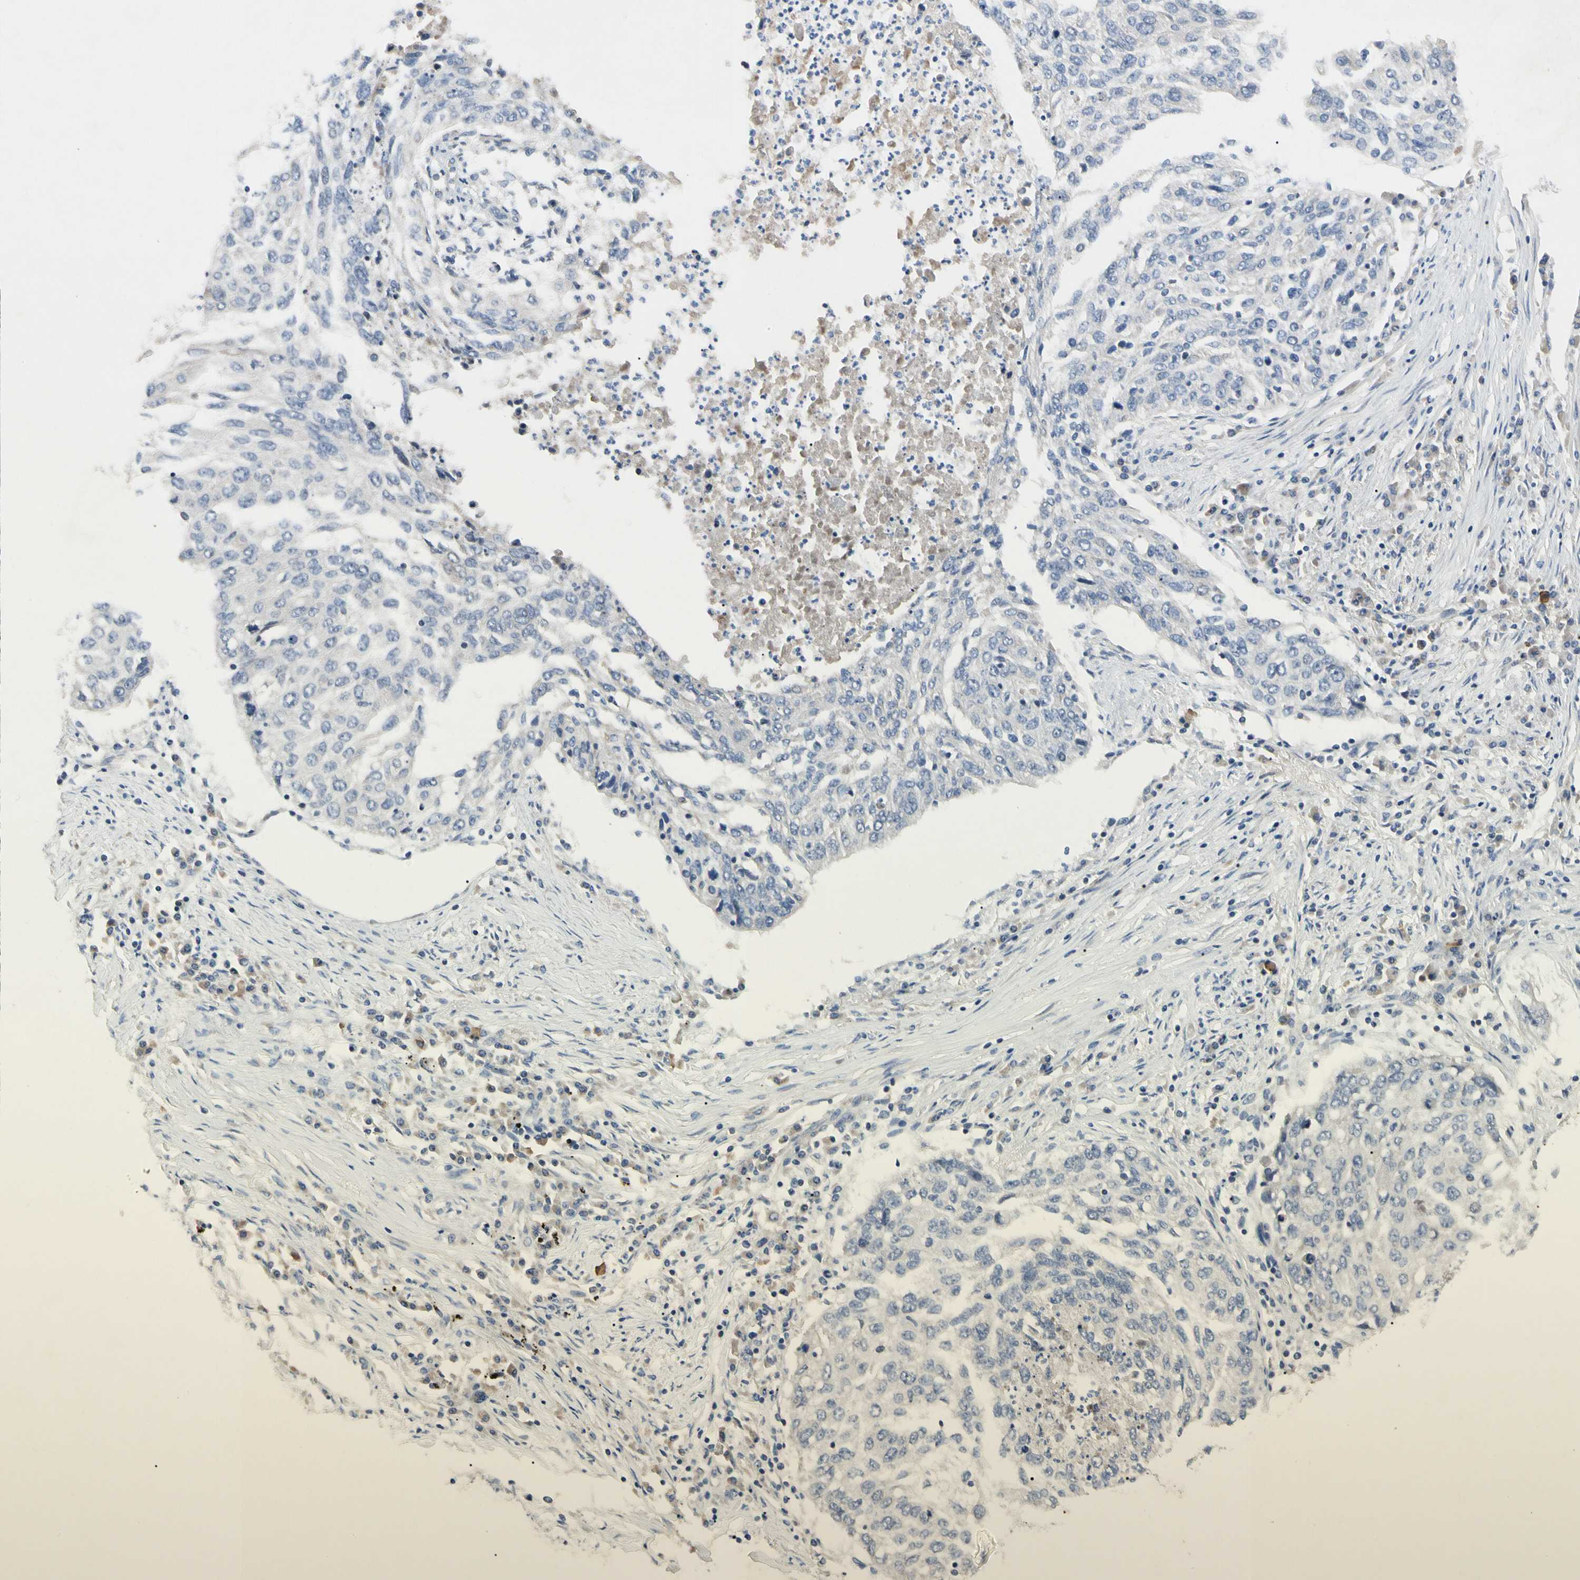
{"staining": {"intensity": "negative", "quantity": "none", "location": "none"}, "tissue": "lung cancer", "cell_type": "Tumor cells", "image_type": "cancer", "snomed": [{"axis": "morphology", "description": "Squamous cell carcinoma, NOS"}, {"axis": "topography", "description": "Lung"}], "caption": "A high-resolution micrograph shows immunohistochemistry staining of squamous cell carcinoma (lung), which shows no significant staining in tumor cells.", "gene": "GAS6", "patient": {"sex": "female", "age": 63}}